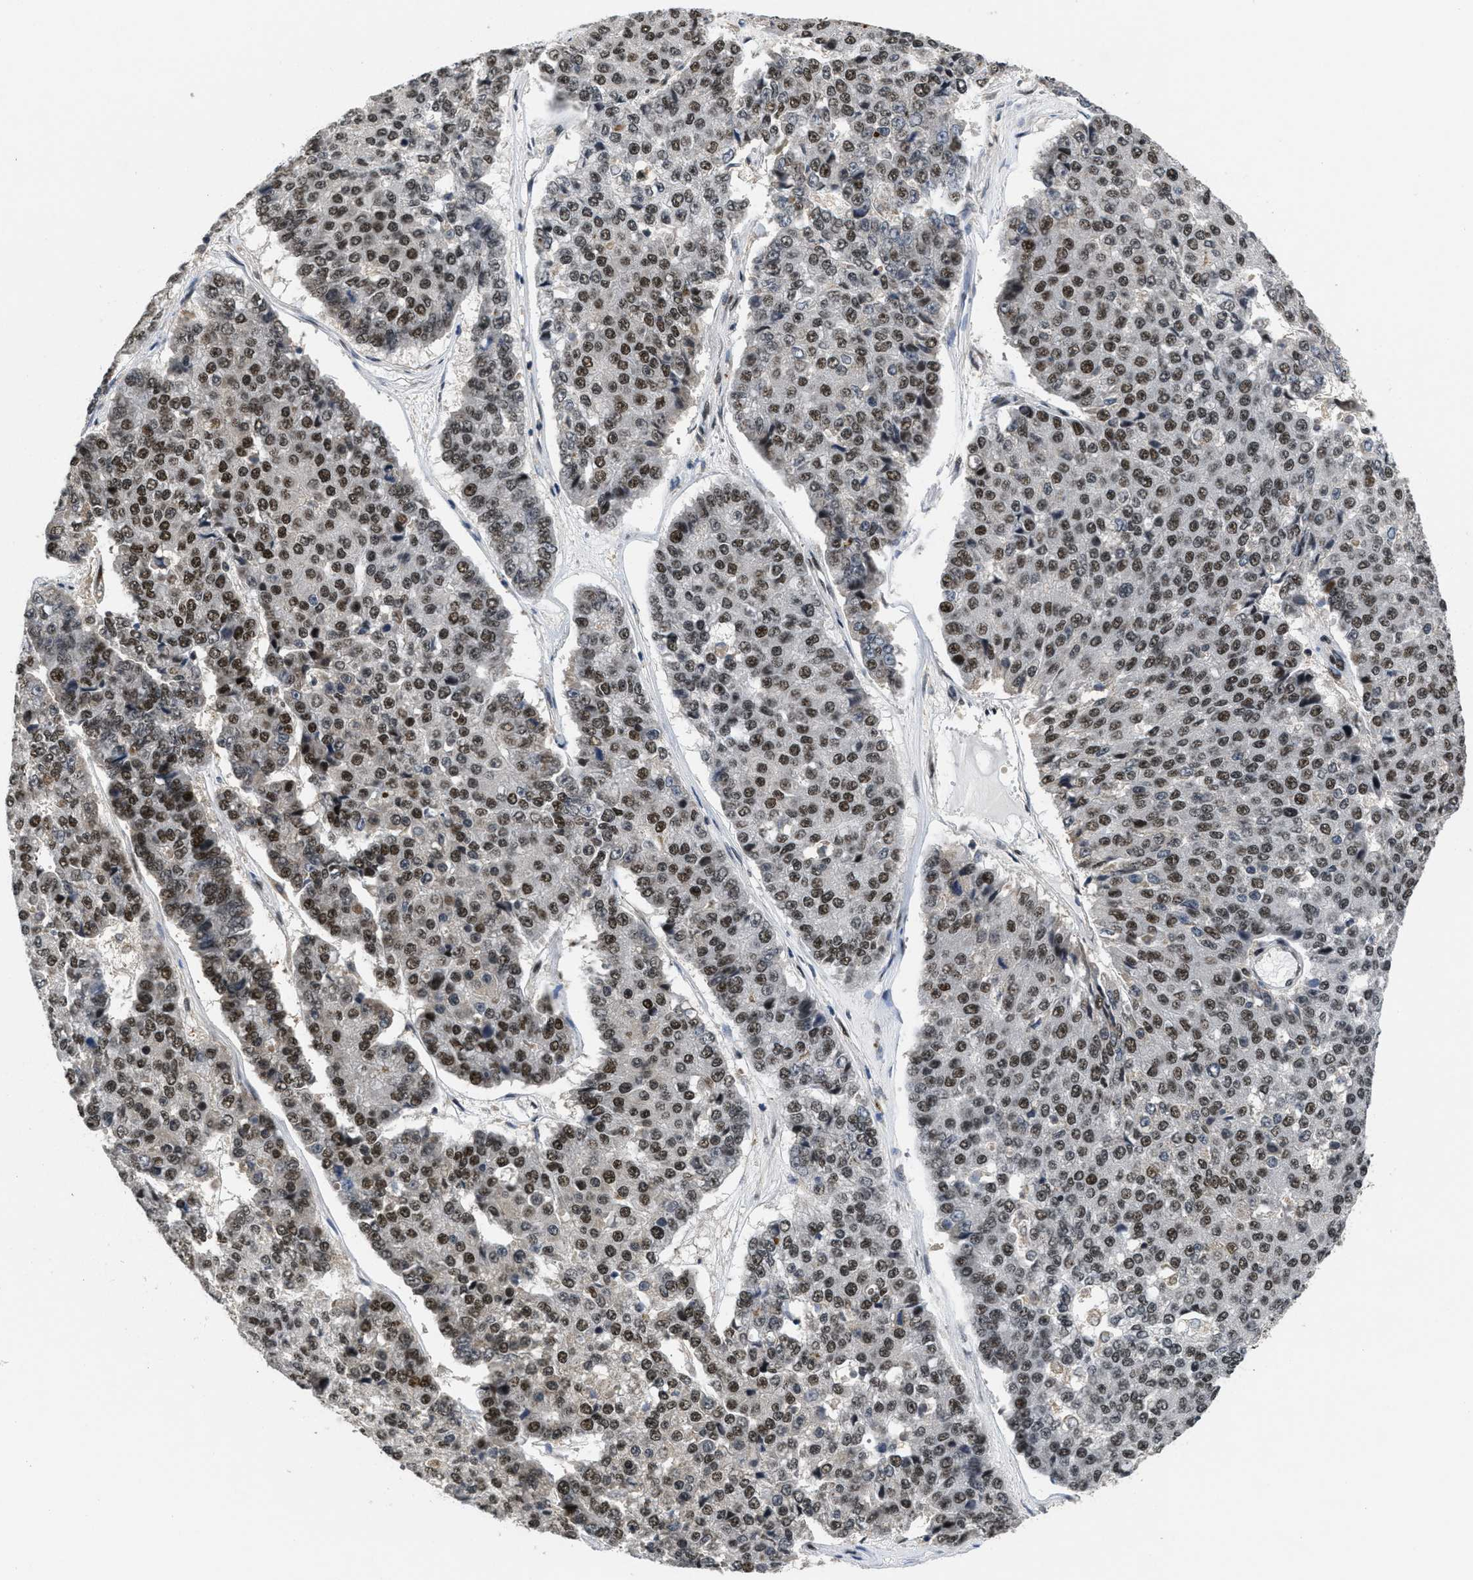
{"staining": {"intensity": "strong", "quantity": ">75%", "location": "nuclear"}, "tissue": "pancreatic cancer", "cell_type": "Tumor cells", "image_type": "cancer", "snomed": [{"axis": "morphology", "description": "Adenocarcinoma, NOS"}, {"axis": "topography", "description": "Pancreas"}], "caption": "Pancreatic cancer was stained to show a protein in brown. There is high levels of strong nuclear positivity in approximately >75% of tumor cells. The staining is performed using DAB brown chromogen to label protein expression. The nuclei are counter-stained blue using hematoxylin.", "gene": "CUL4B", "patient": {"sex": "male", "age": 50}}